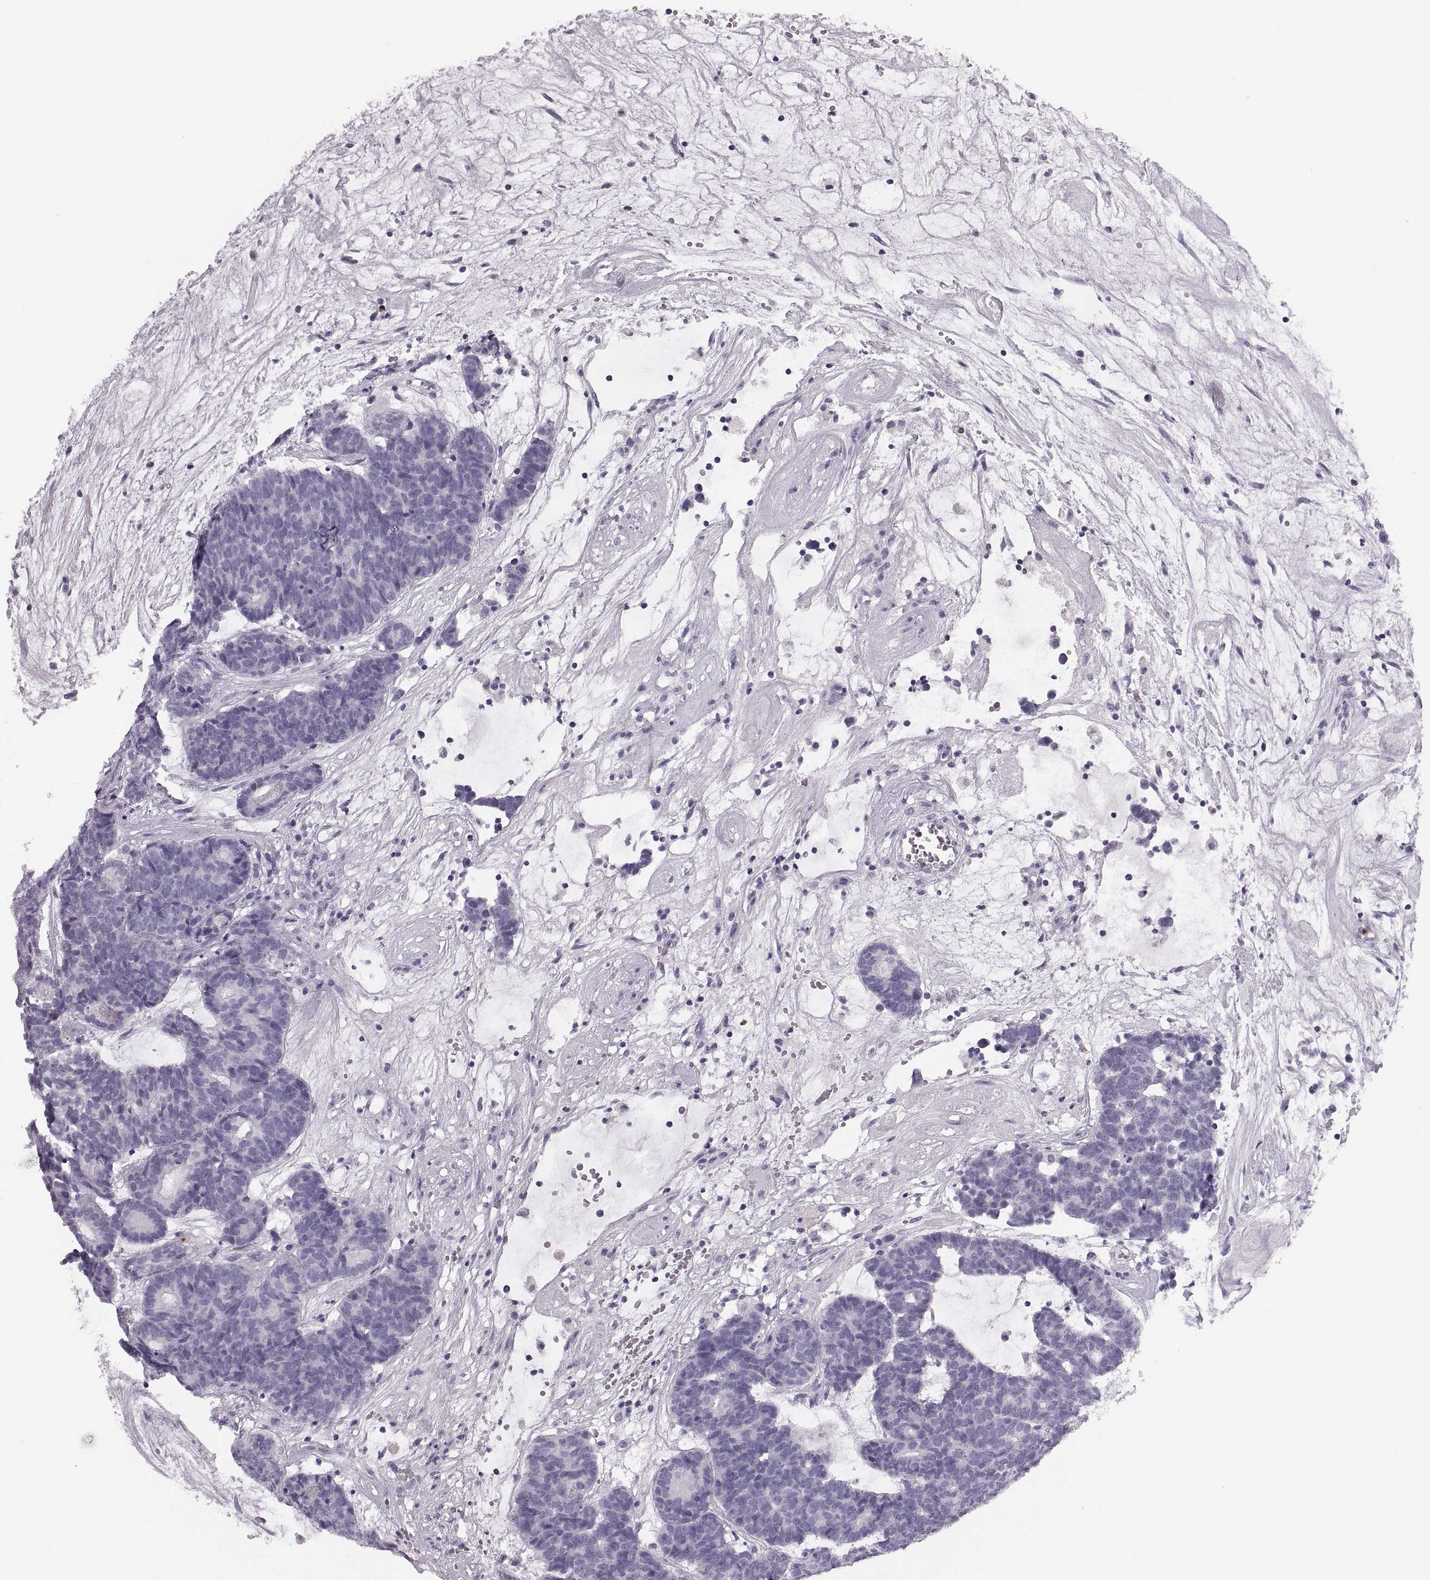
{"staining": {"intensity": "negative", "quantity": "none", "location": "none"}, "tissue": "head and neck cancer", "cell_type": "Tumor cells", "image_type": "cancer", "snomed": [{"axis": "morphology", "description": "Adenocarcinoma, NOS"}, {"axis": "topography", "description": "Head-Neck"}], "caption": "Immunohistochemistry of head and neck adenocarcinoma exhibits no expression in tumor cells.", "gene": "MILR1", "patient": {"sex": "female", "age": 81}}